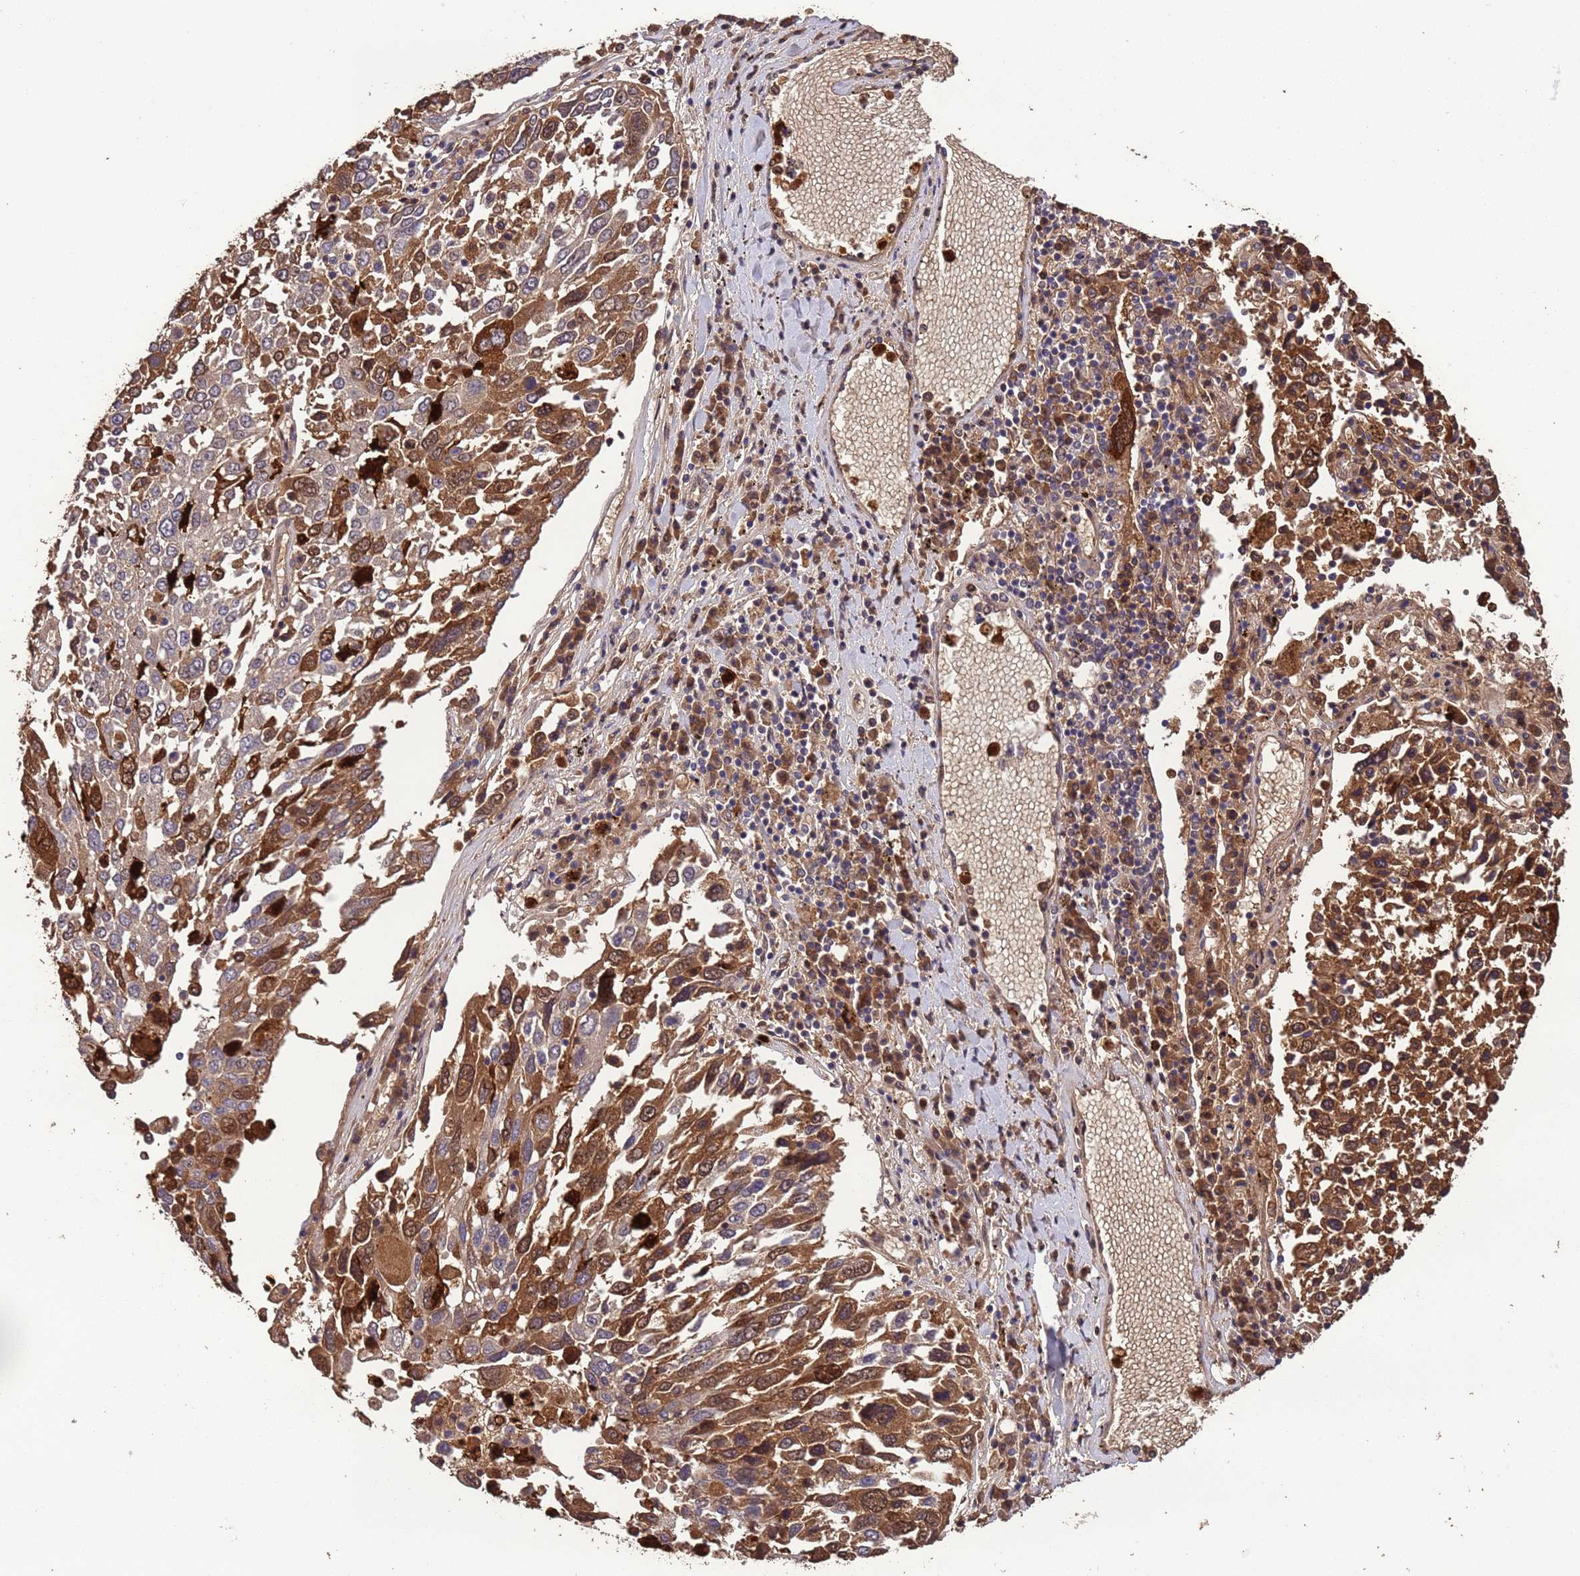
{"staining": {"intensity": "strong", "quantity": ">75%", "location": "cytoplasmic/membranous,nuclear"}, "tissue": "lung cancer", "cell_type": "Tumor cells", "image_type": "cancer", "snomed": [{"axis": "morphology", "description": "Squamous cell carcinoma, NOS"}, {"axis": "topography", "description": "Lung"}], "caption": "This image displays lung cancer (squamous cell carcinoma) stained with immunohistochemistry (IHC) to label a protein in brown. The cytoplasmic/membranous and nuclear of tumor cells show strong positivity for the protein. Nuclei are counter-stained blue.", "gene": "CCDC184", "patient": {"sex": "male", "age": 65}}